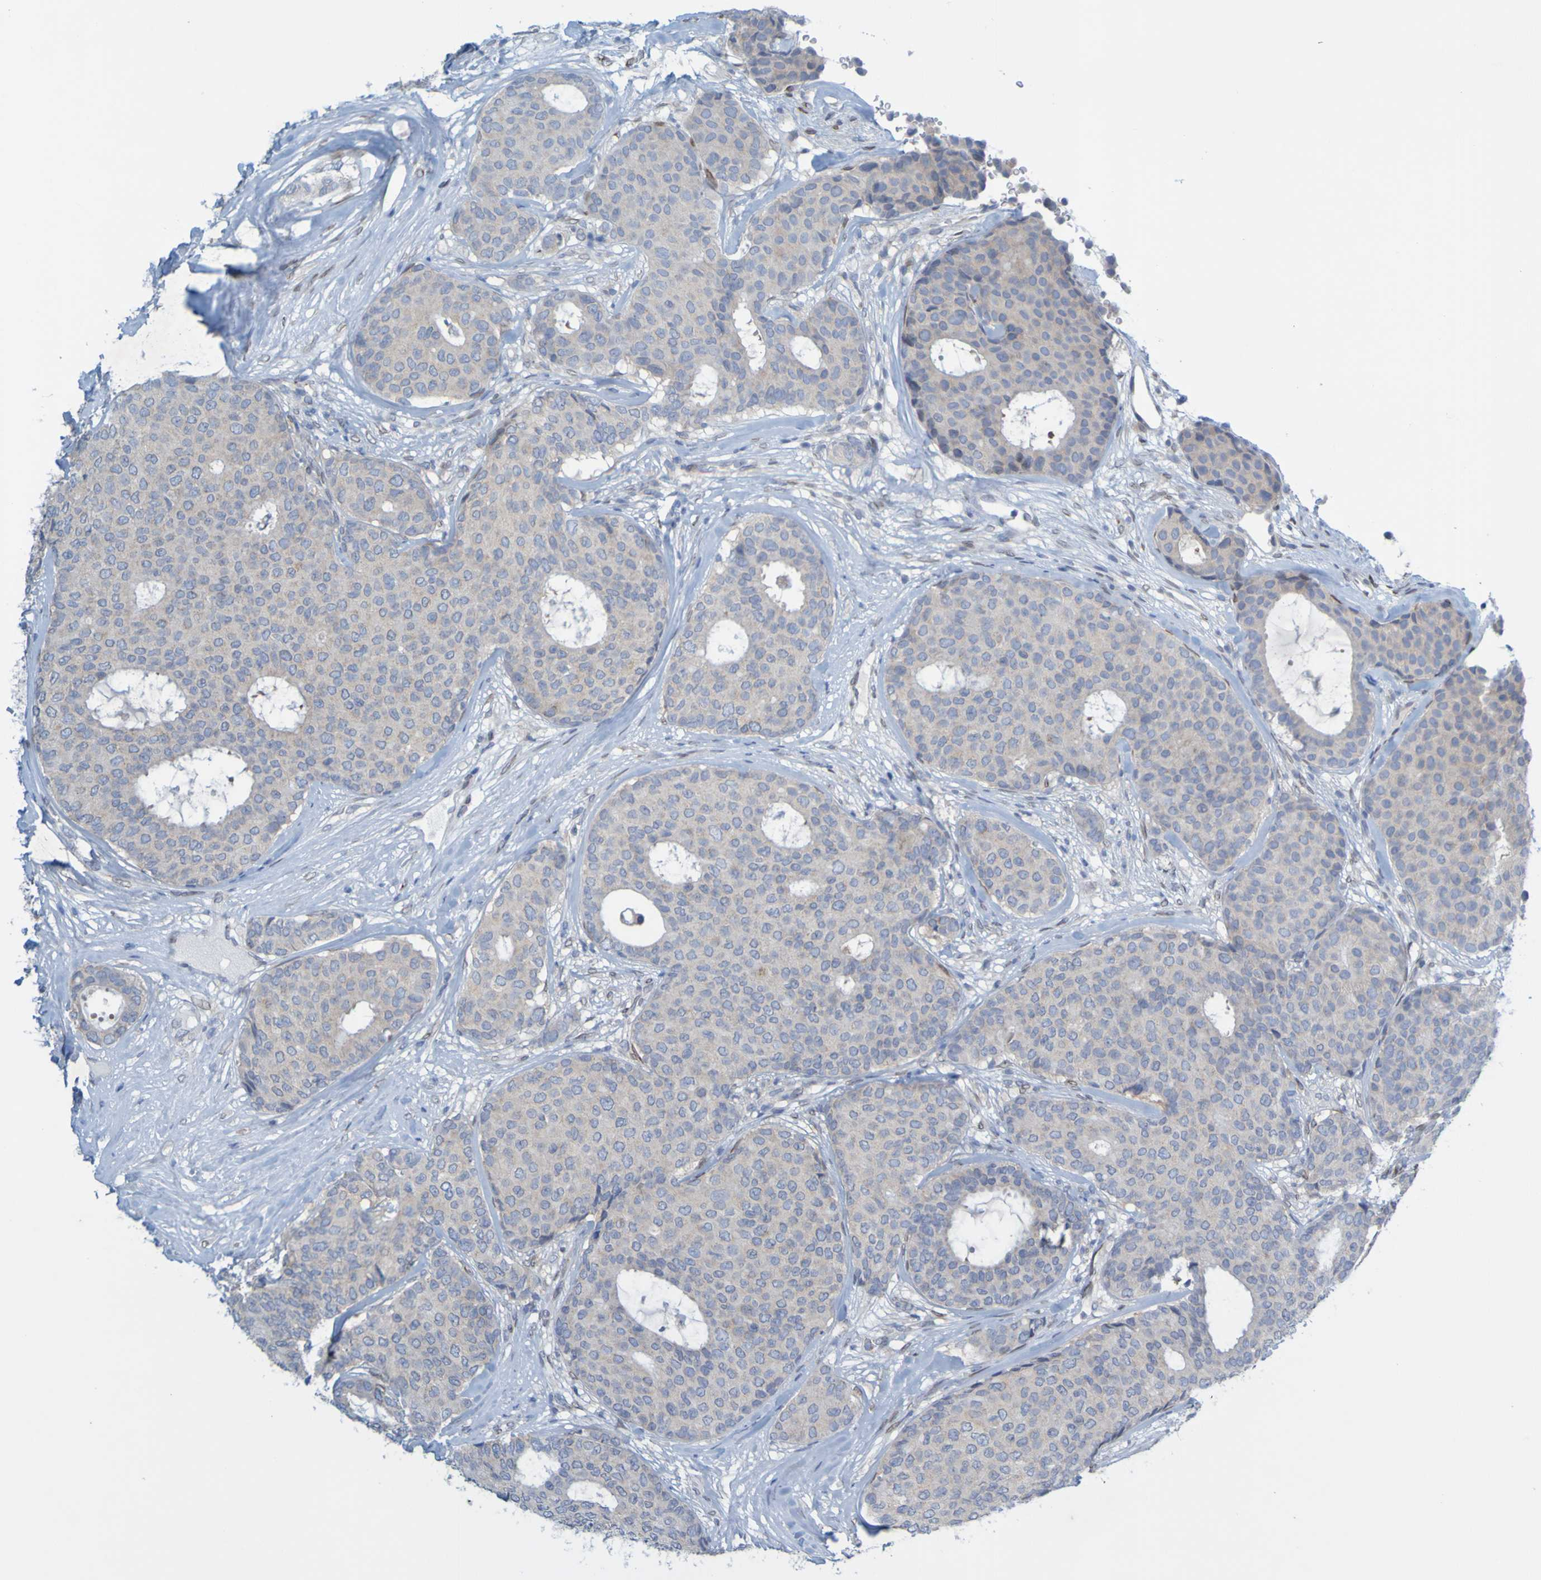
{"staining": {"intensity": "weak", "quantity": "<25%", "location": "cytoplasmic/membranous"}, "tissue": "breast cancer", "cell_type": "Tumor cells", "image_type": "cancer", "snomed": [{"axis": "morphology", "description": "Duct carcinoma"}, {"axis": "topography", "description": "Breast"}], "caption": "Immunohistochemistry histopathology image of human invasive ductal carcinoma (breast) stained for a protein (brown), which shows no staining in tumor cells. (DAB (3,3'-diaminobenzidine) immunohistochemistry visualized using brightfield microscopy, high magnification).", "gene": "MAG", "patient": {"sex": "female", "age": 75}}